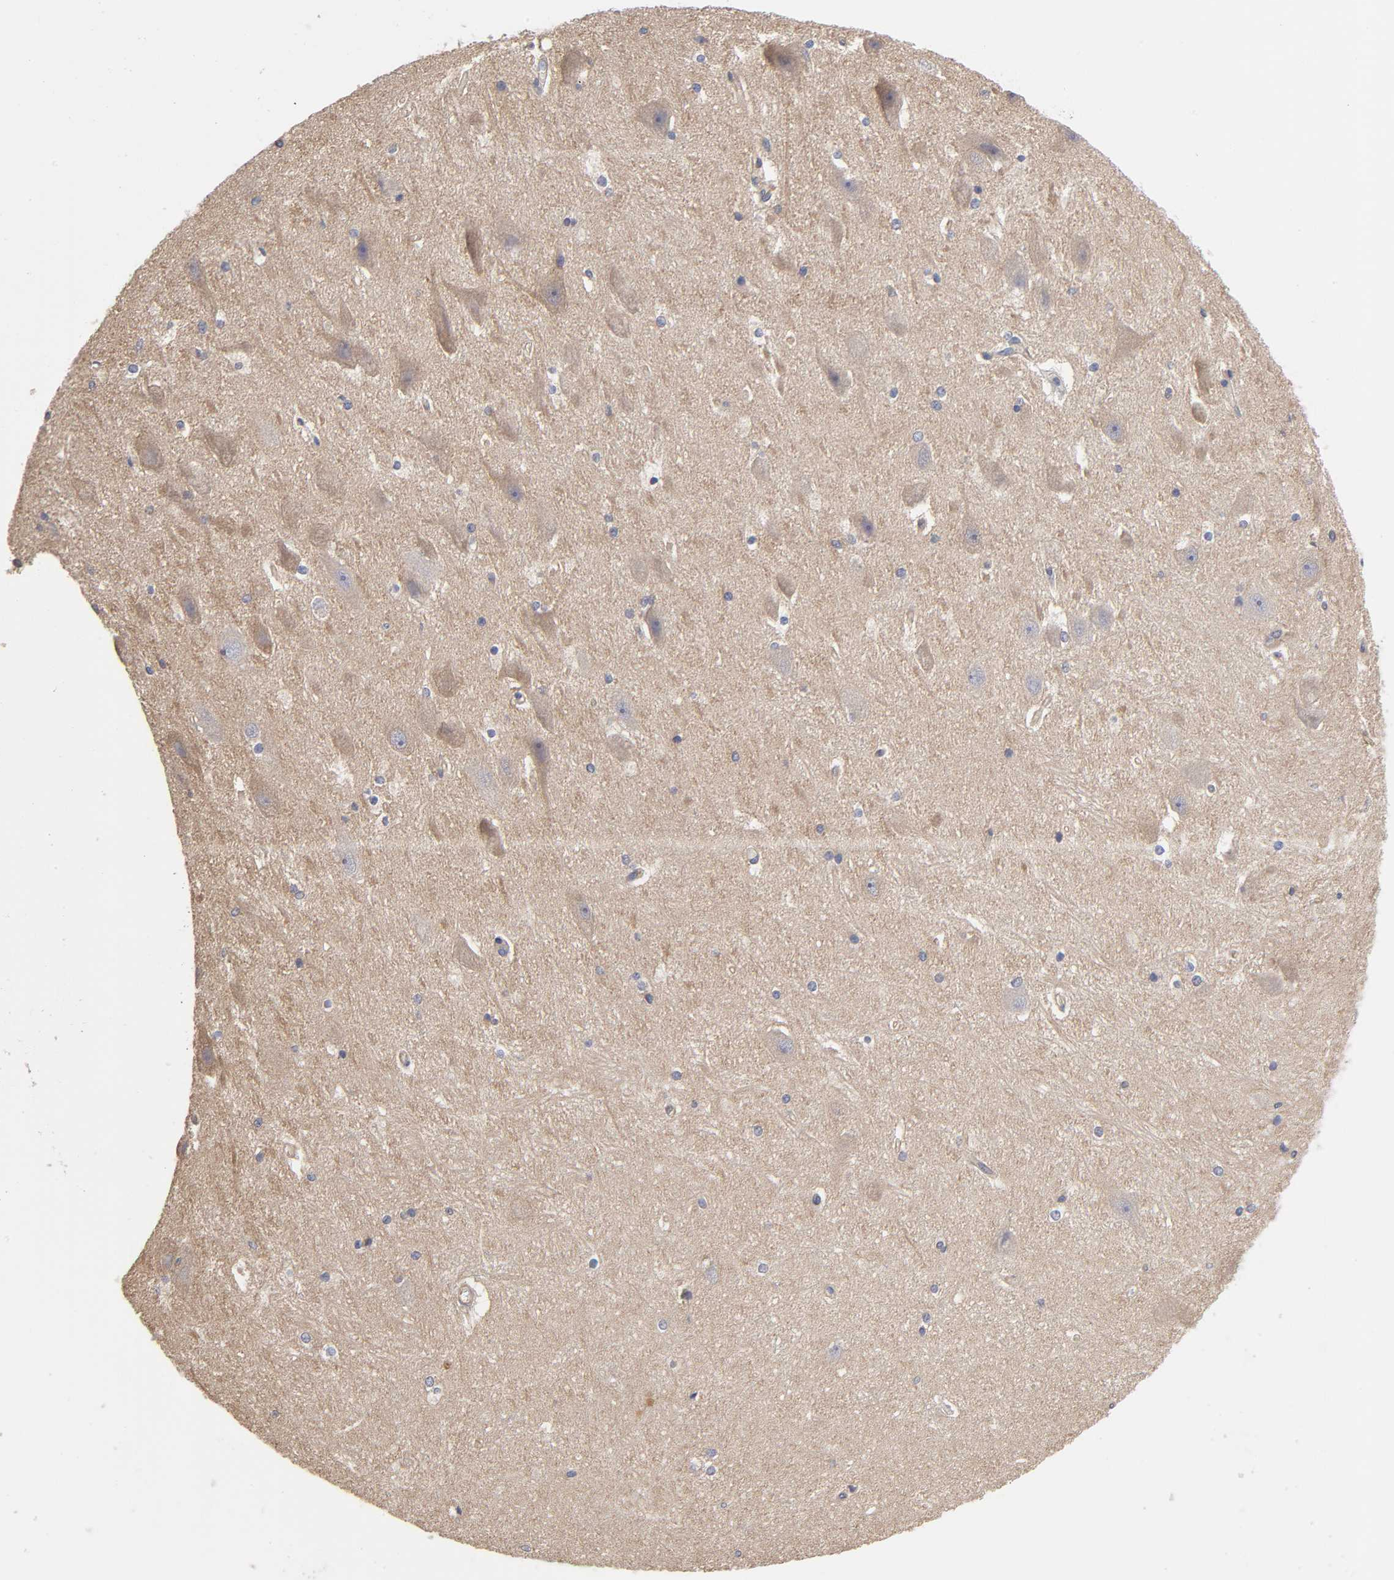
{"staining": {"intensity": "weak", "quantity": "<25%", "location": "cytoplasmic/membranous"}, "tissue": "hippocampus", "cell_type": "Glial cells", "image_type": "normal", "snomed": [{"axis": "morphology", "description": "Normal tissue, NOS"}, {"axis": "topography", "description": "Hippocampus"}], "caption": "Protein analysis of unremarkable hippocampus demonstrates no significant expression in glial cells.", "gene": "STRN3", "patient": {"sex": "female", "age": 19}}